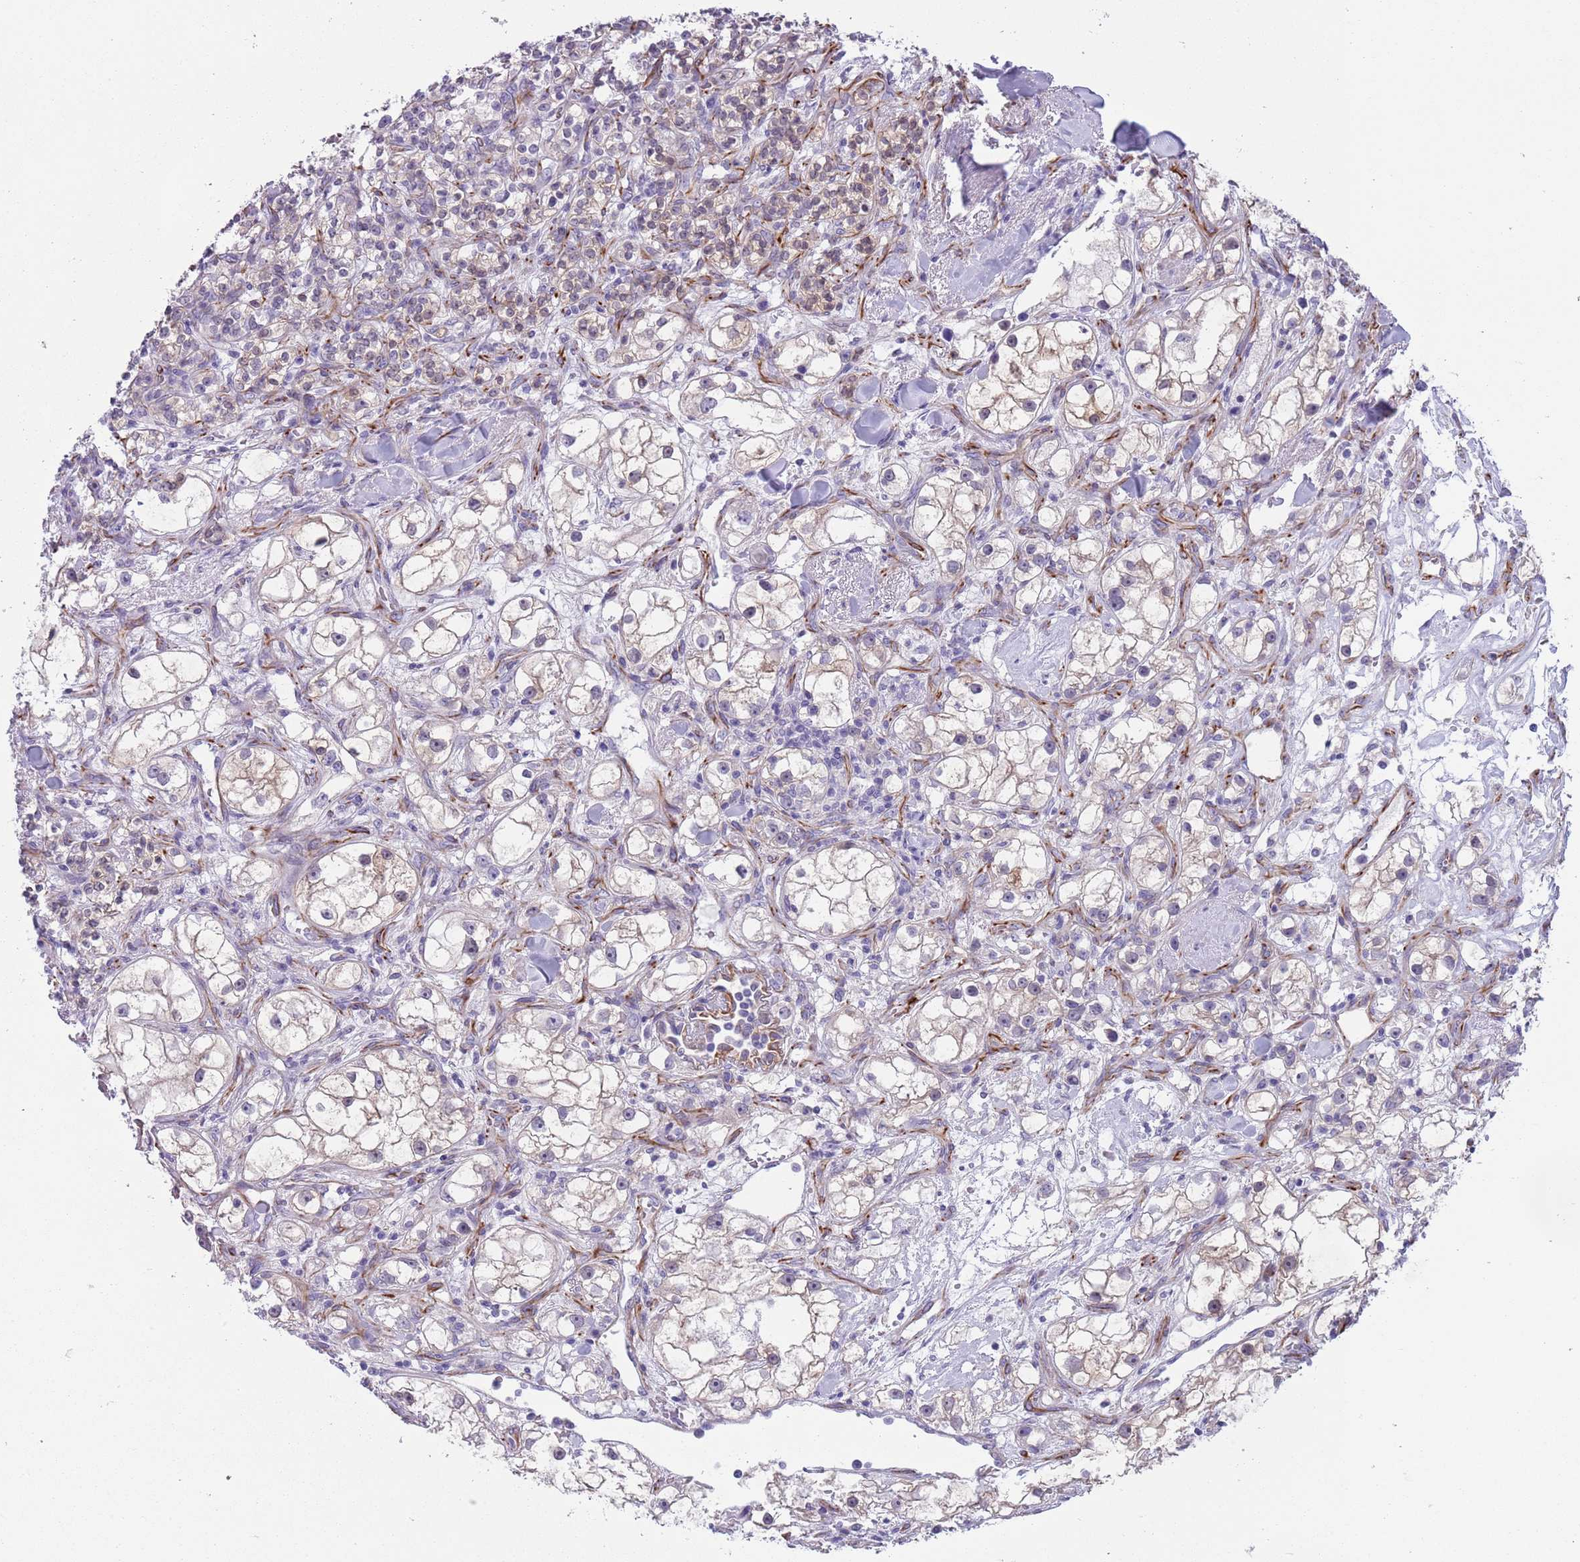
{"staining": {"intensity": "negative", "quantity": "none", "location": "none"}, "tissue": "renal cancer", "cell_type": "Tumor cells", "image_type": "cancer", "snomed": [{"axis": "morphology", "description": "Adenocarcinoma, NOS"}, {"axis": "topography", "description": "Kidney"}], "caption": "Renal adenocarcinoma stained for a protein using IHC displays no expression tumor cells.", "gene": "TSGA13", "patient": {"sex": "male", "age": 77}}